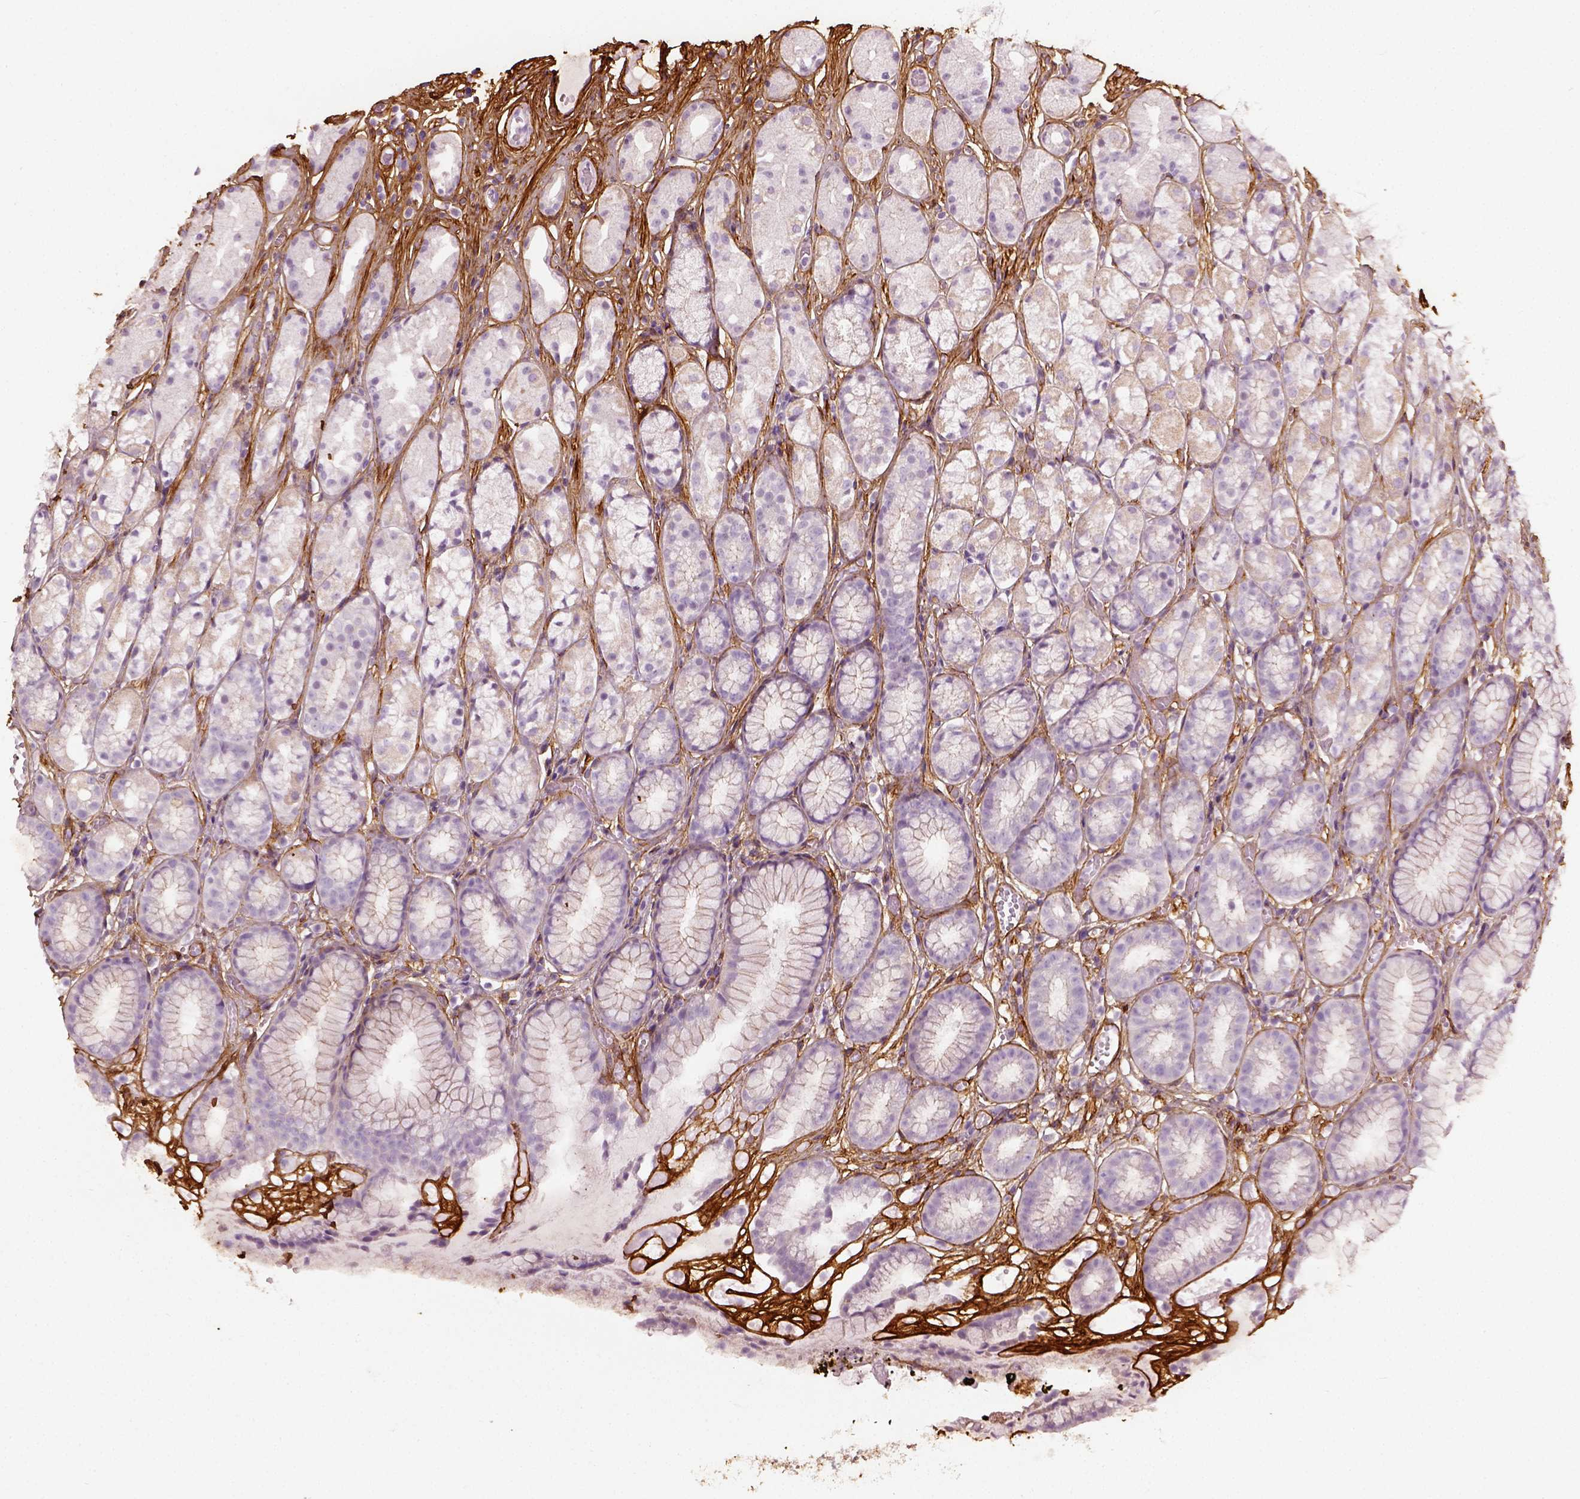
{"staining": {"intensity": "negative", "quantity": "none", "location": "none"}, "tissue": "stomach", "cell_type": "Glandular cells", "image_type": "normal", "snomed": [{"axis": "morphology", "description": "Normal tissue, NOS"}, {"axis": "topography", "description": "Stomach"}], "caption": "DAB (3,3'-diaminobenzidine) immunohistochemical staining of benign human stomach displays no significant expression in glandular cells.", "gene": "COL6A2", "patient": {"sex": "male", "age": 70}}